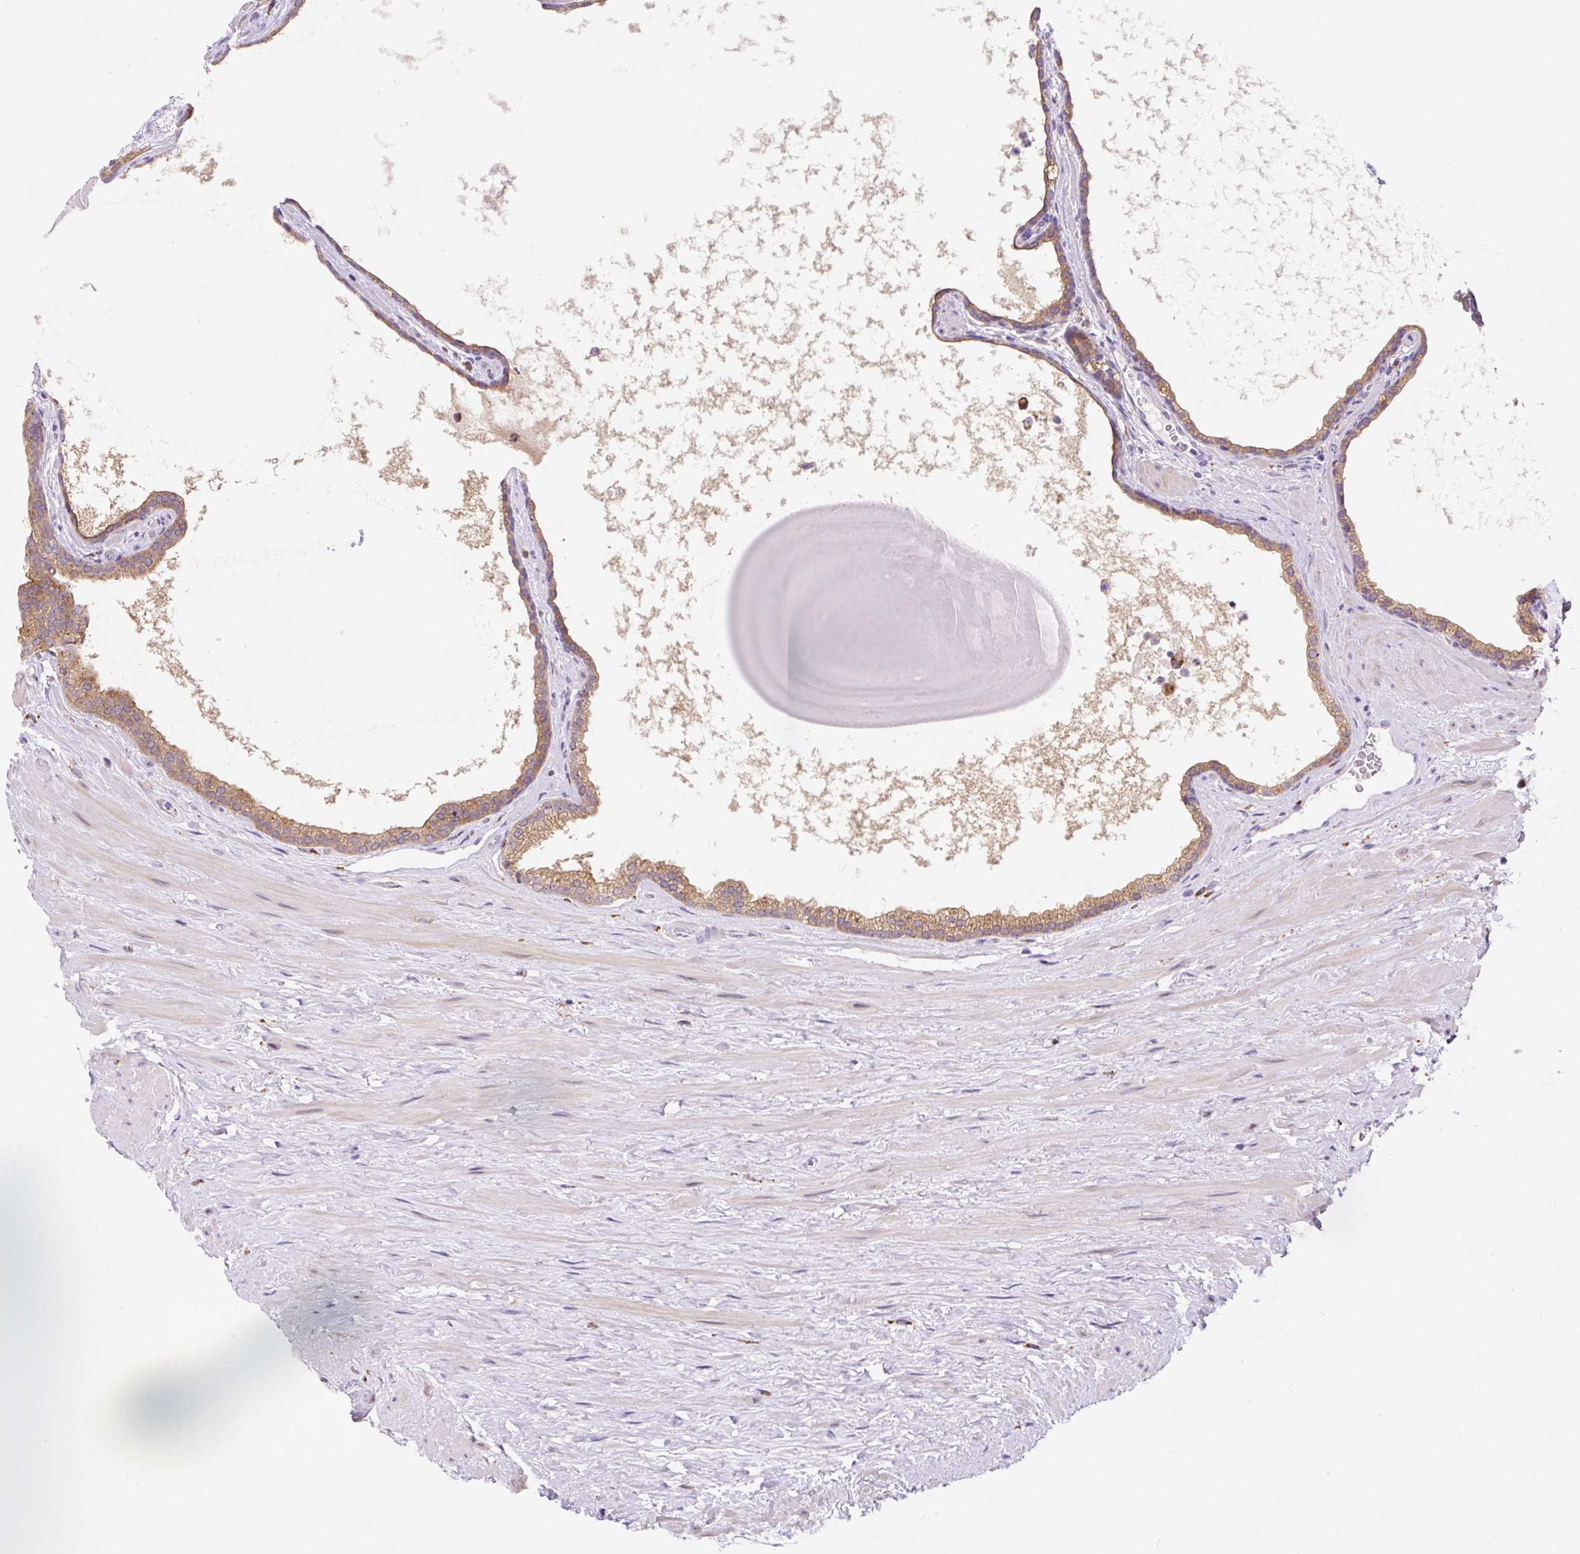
{"staining": {"intensity": "moderate", "quantity": ">75%", "location": "cytoplasmic/membranous"}, "tissue": "prostate", "cell_type": "Glandular cells", "image_type": "normal", "snomed": [{"axis": "morphology", "description": "Normal tissue, NOS"}, {"axis": "topography", "description": "Prostate"}], "caption": "Glandular cells demonstrate medium levels of moderate cytoplasmic/membranous positivity in approximately >75% of cells in unremarkable human prostate.", "gene": "CEBPZOS", "patient": {"sex": "male", "age": 48}}